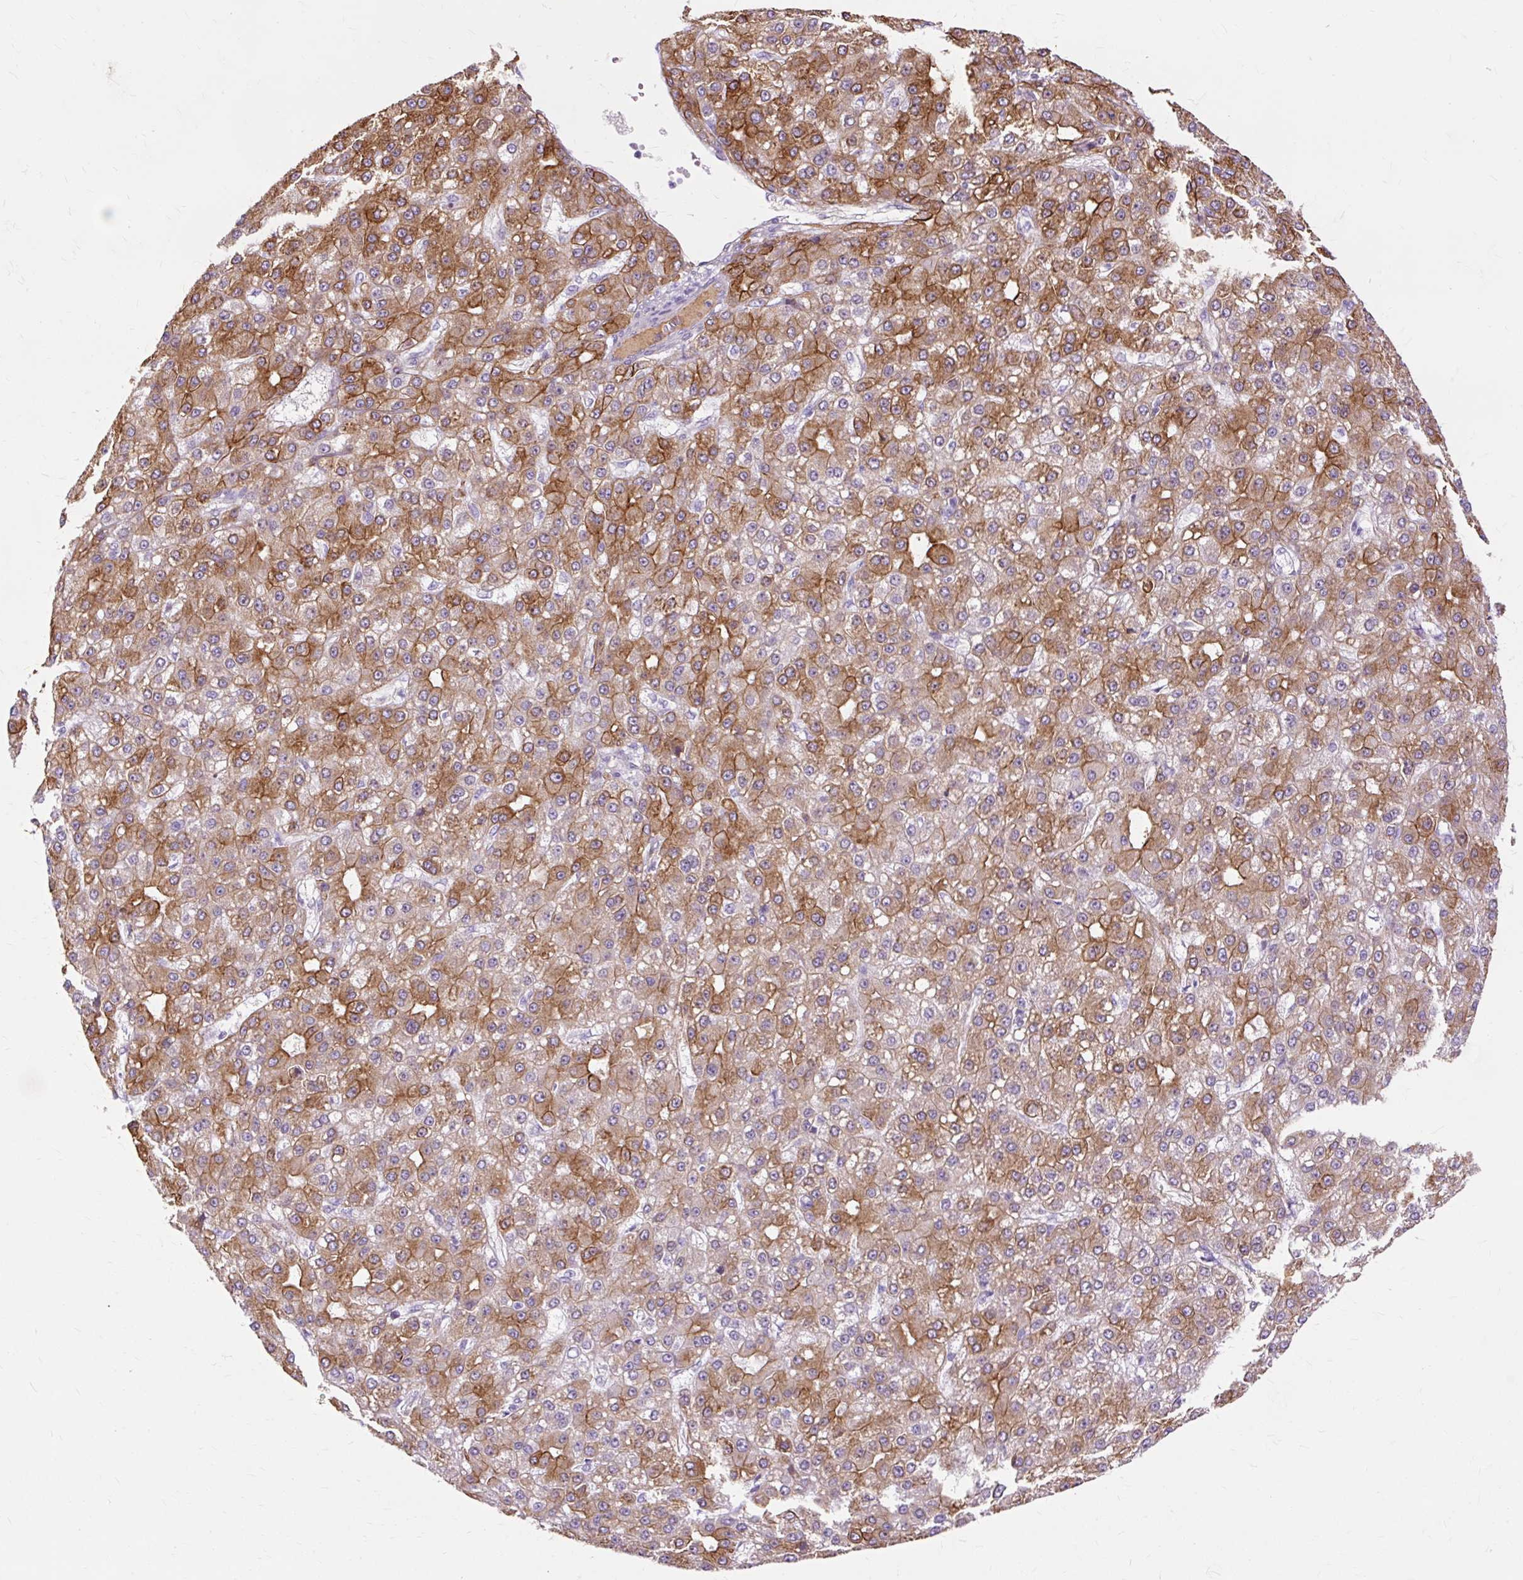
{"staining": {"intensity": "strong", "quantity": ">75%", "location": "cytoplasmic/membranous"}, "tissue": "liver cancer", "cell_type": "Tumor cells", "image_type": "cancer", "snomed": [{"axis": "morphology", "description": "Carcinoma, Hepatocellular, NOS"}, {"axis": "topography", "description": "Liver"}], "caption": "Human hepatocellular carcinoma (liver) stained for a protein (brown) exhibits strong cytoplasmic/membranous positive positivity in approximately >75% of tumor cells.", "gene": "DCTN4", "patient": {"sex": "male", "age": 67}}